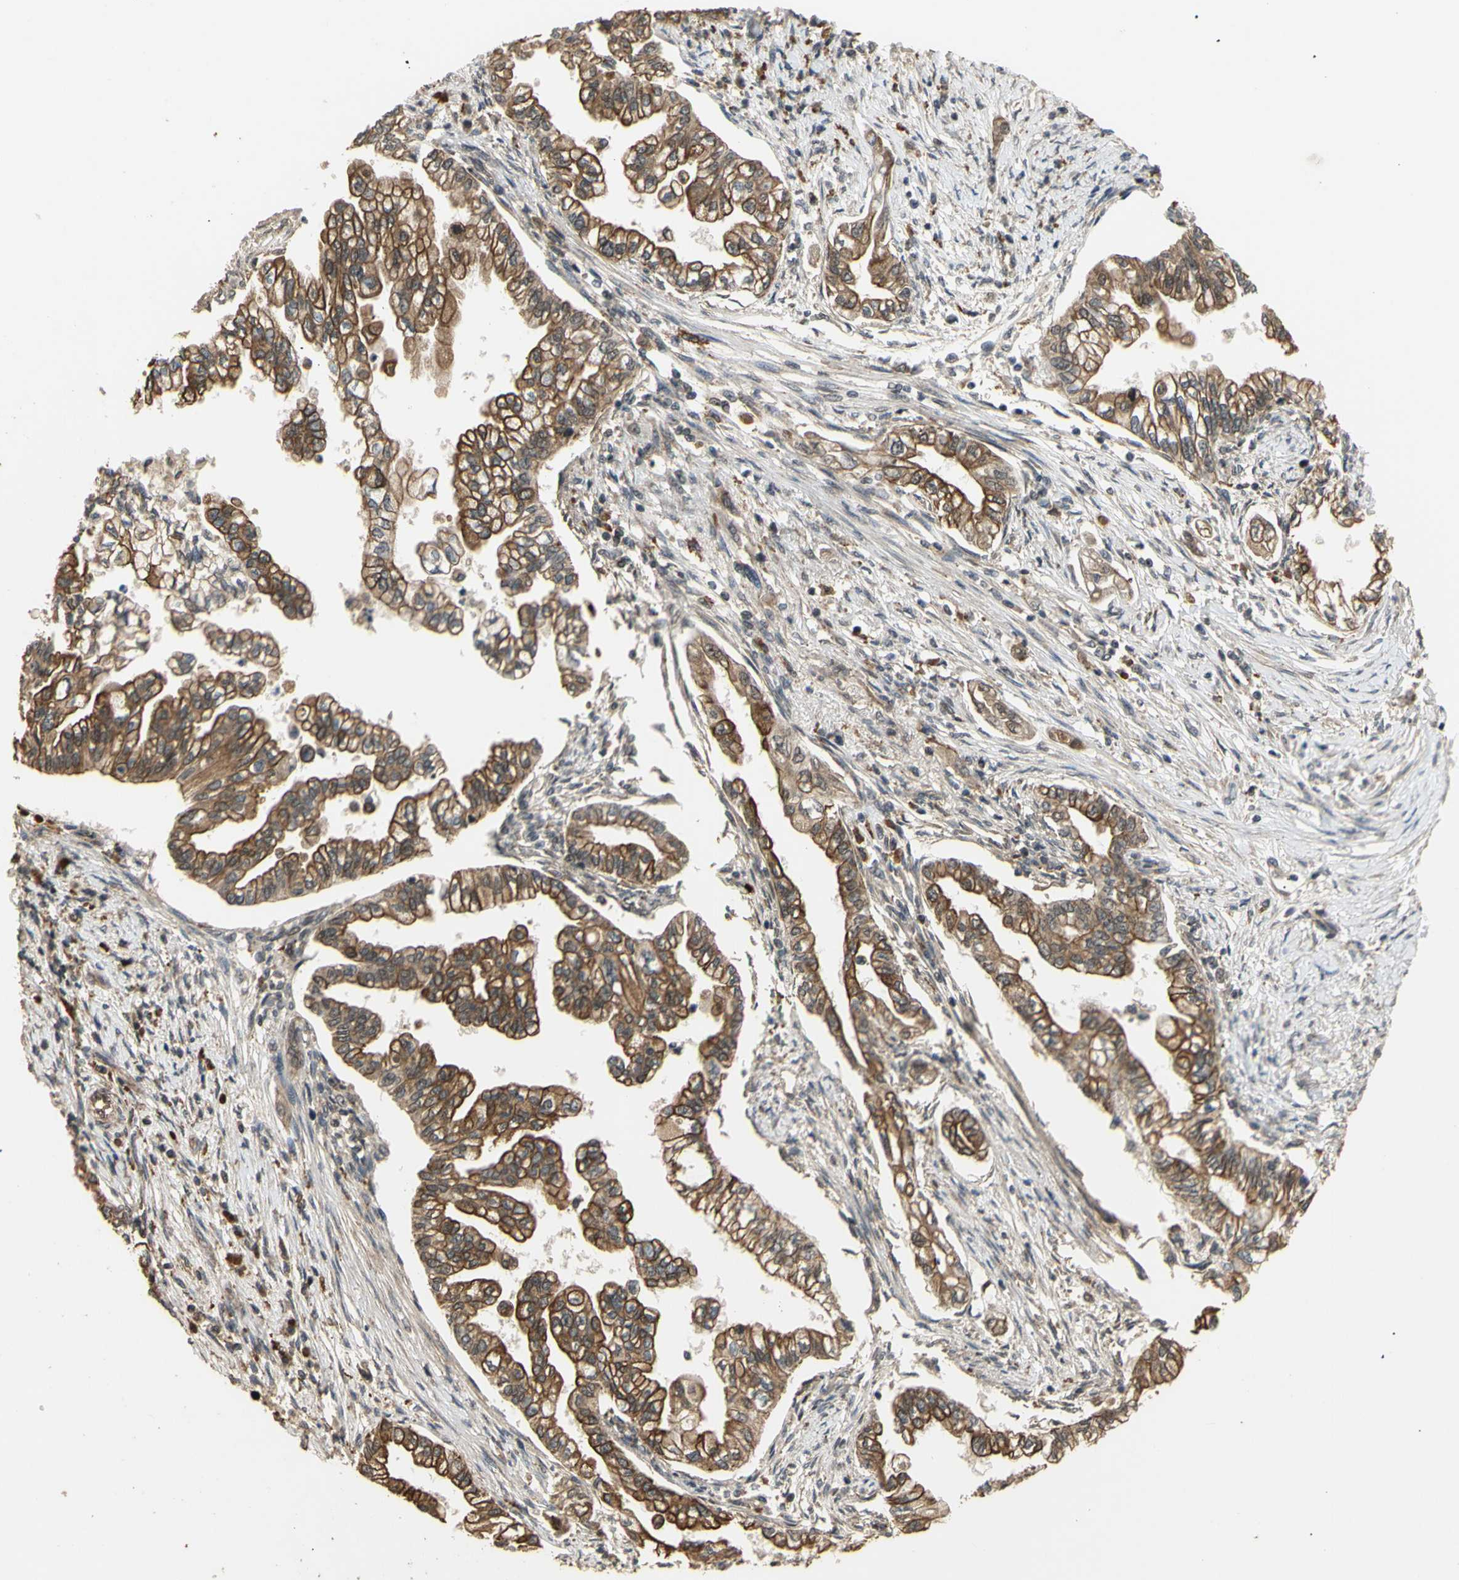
{"staining": {"intensity": "moderate", "quantity": "25%-75%", "location": "cytoplasmic/membranous"}, "tissue": "pancreatic cancer", "cell_type": "Tumor cells", "image_type": "cancer", "snomed": [{"axis": "morphology", "description": "Normal tissue, NOS"}, {"axis": "topography", "description": "Pancreas"}], "caption": "Pancreatic cancer stained for a protein (brown) displays moderate cytoplasmic/membranous positive positivity in approximately 25%-75% of tumor cells.", "gene": "GTF2E2", "patient": {"sex": "male", "age": 42}}